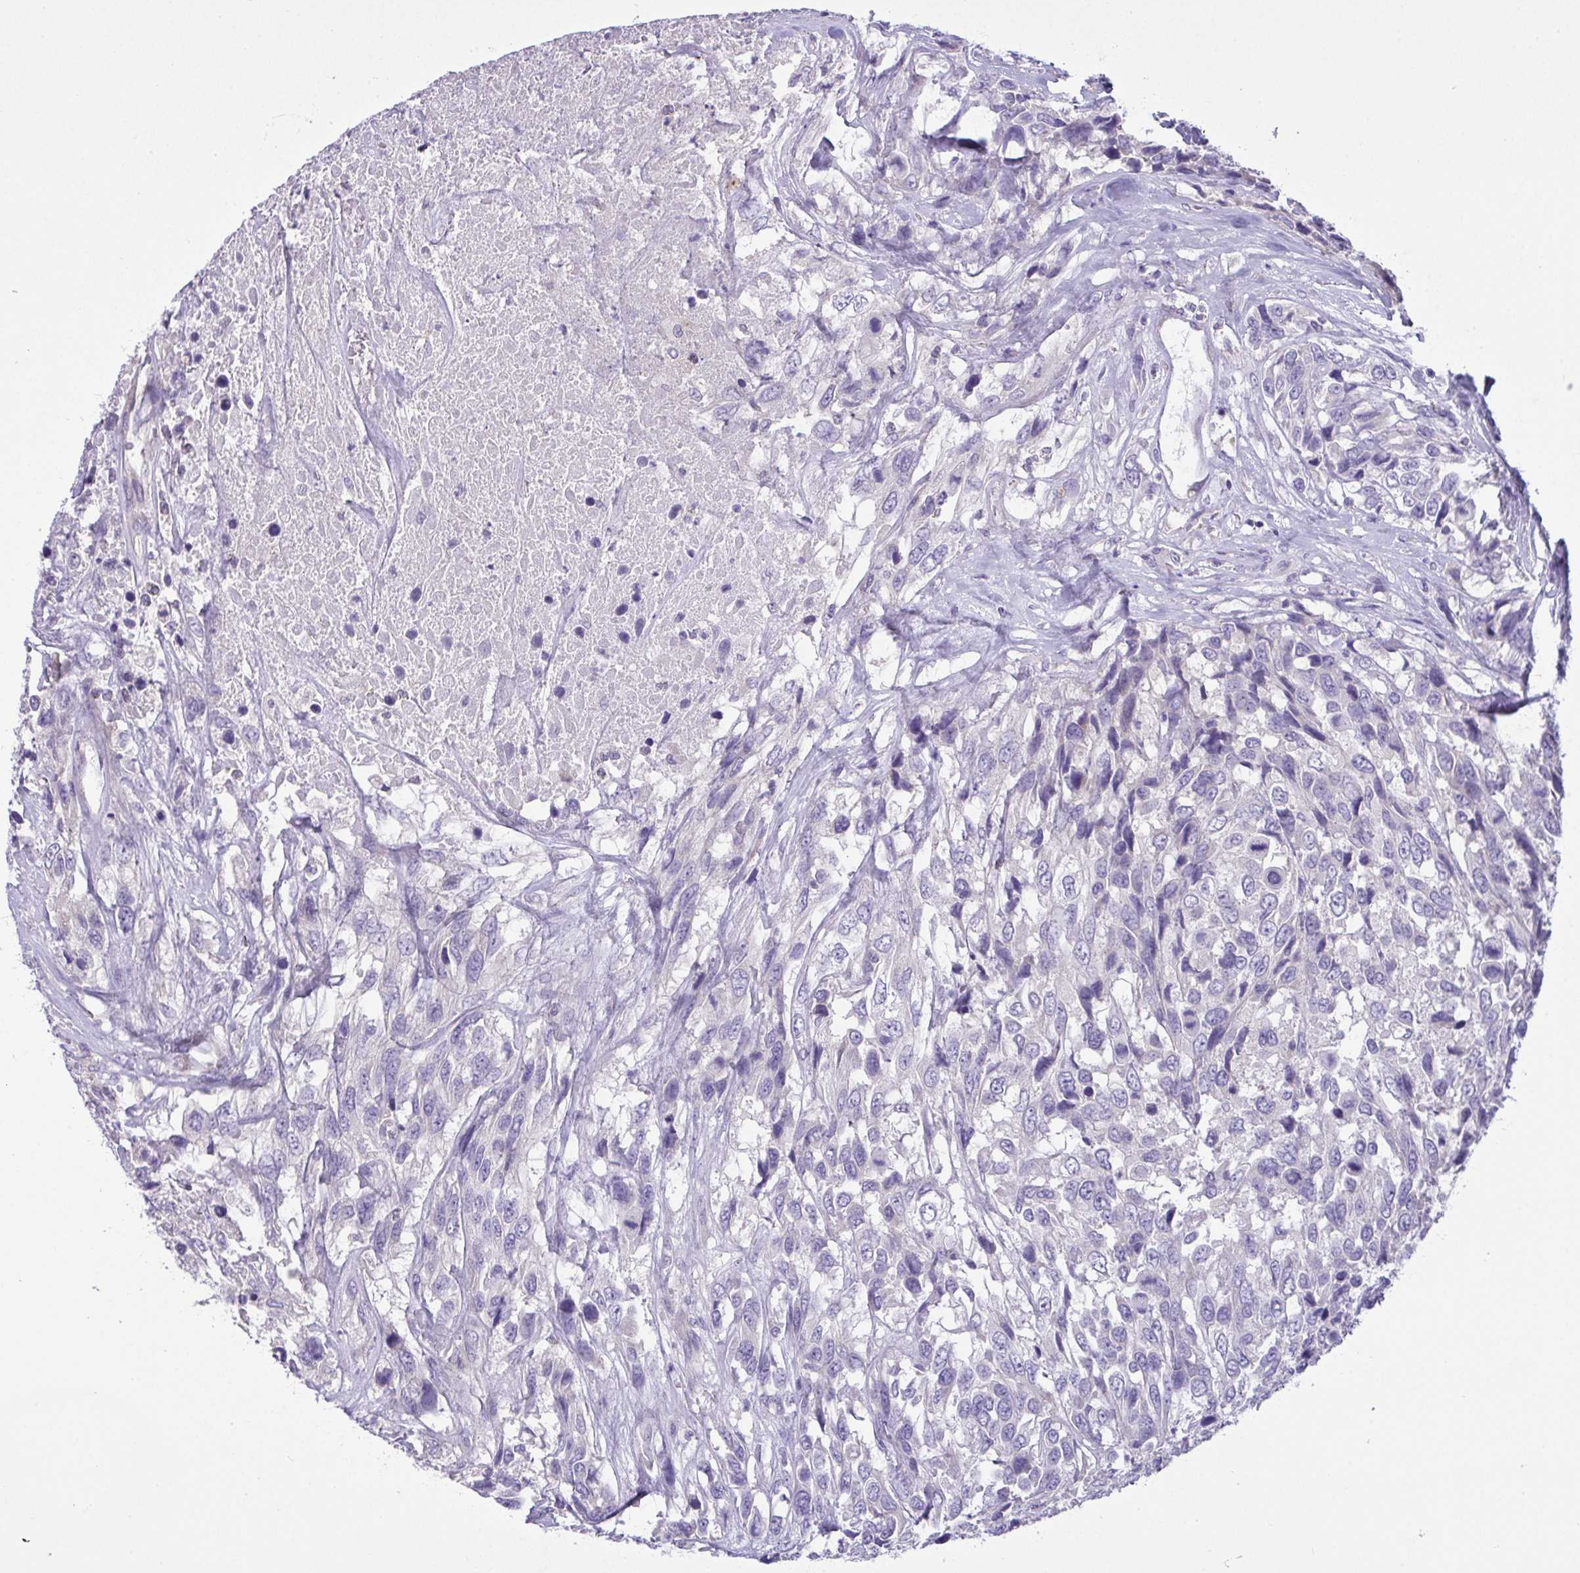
{"staining": {"intensity": "negative", "quantity": "none", "location": "none"}, "tissue": "urothelial cancer", "cell_type": "Tumor cells", "image_type": "cancer", "snomed": [{"axis": "morphology", "description": "Urothelial carcinoma, High grade"}, {"axis": "topography", "description": "Urinary bladder"}], "caption": "Tumor cells are negative for protein expression in human urothelial carcinoma (high-grade).", "gene": "C4orf33", "patient": {"sex": "female", "age": 70}}